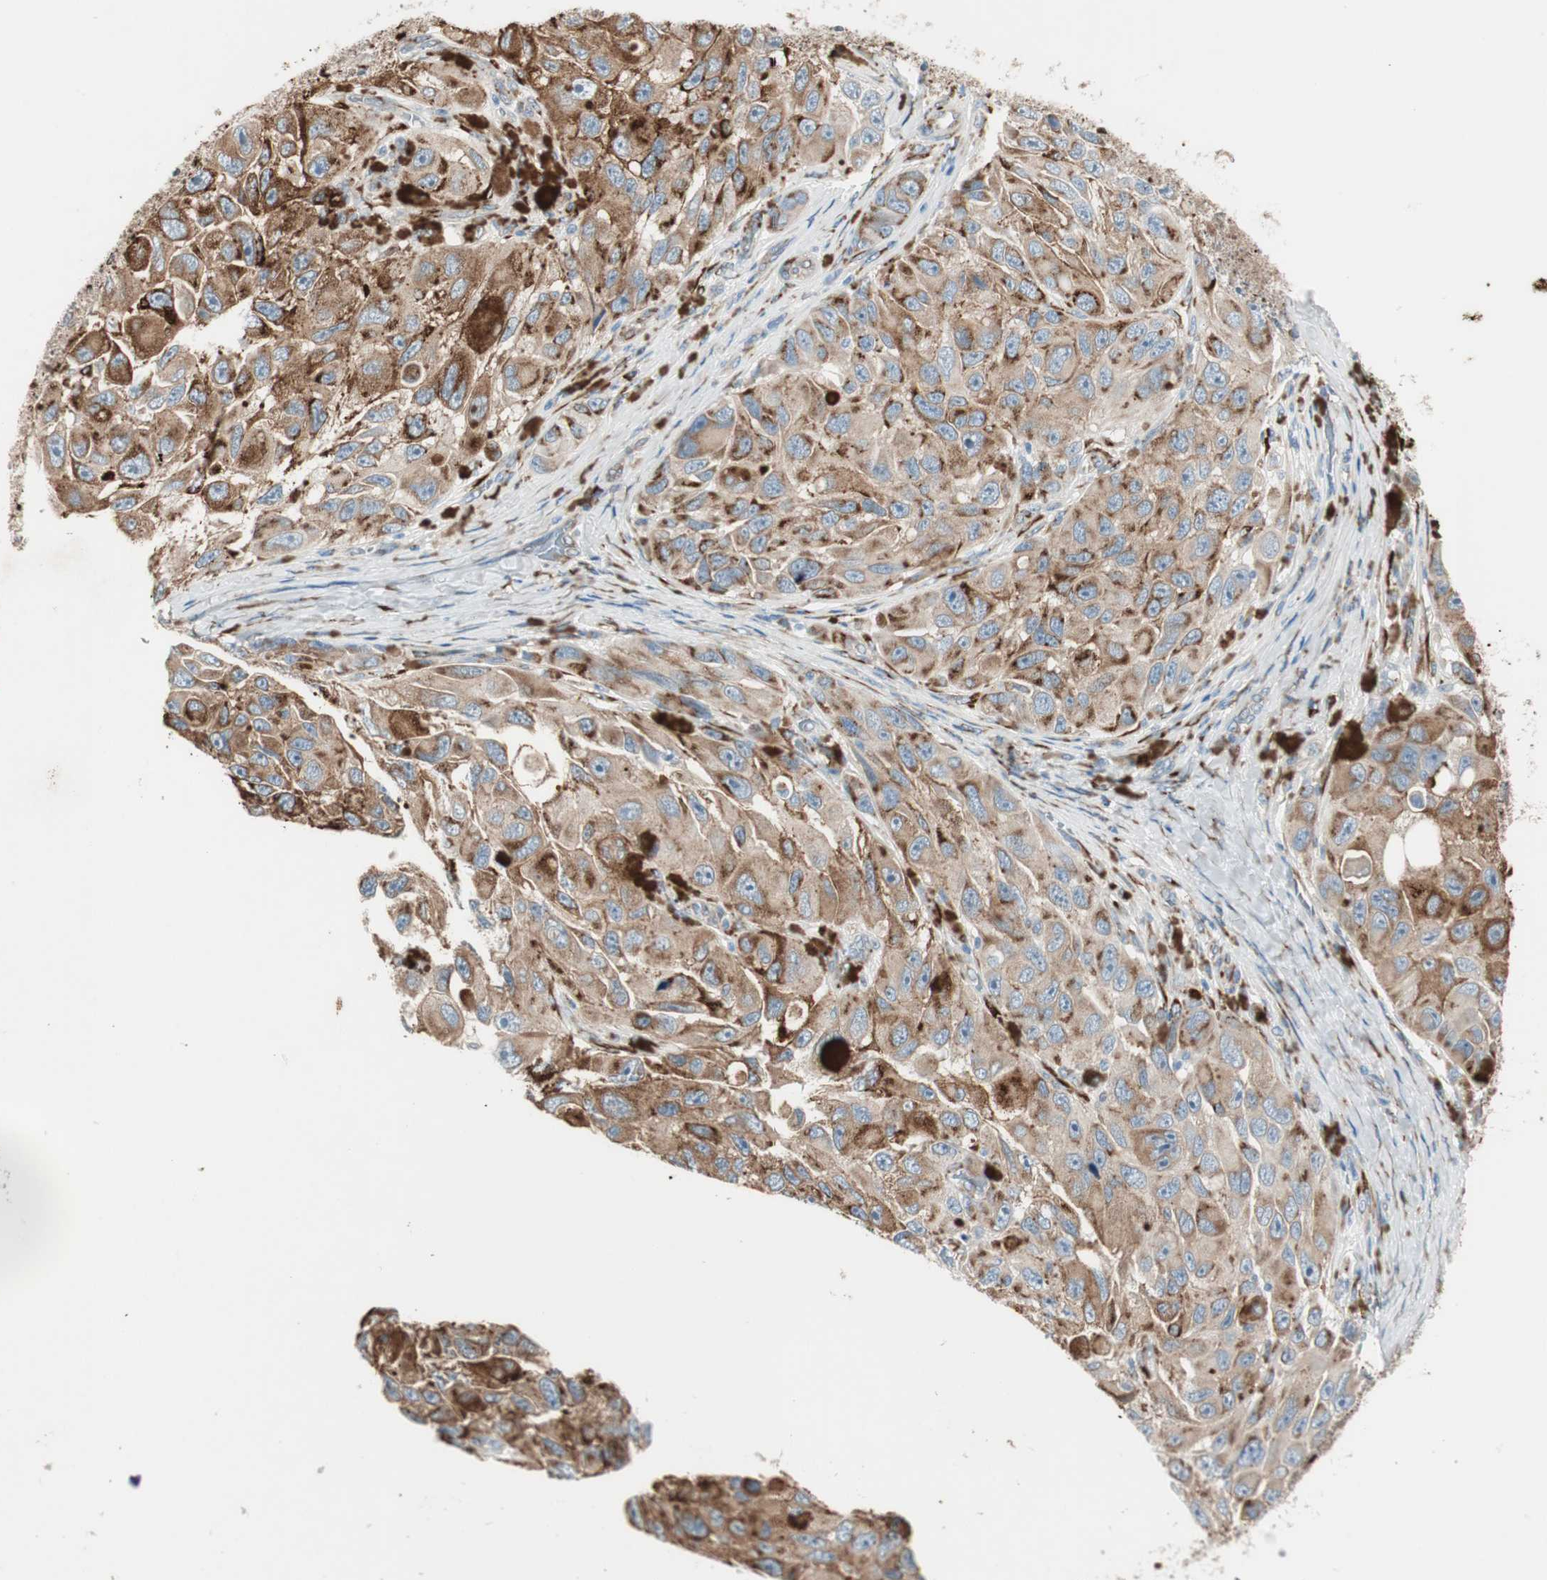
{"staining": {"intensity": "moderate", "quantity": ">75%", "location": "cytoplasmic/membranous"}, "tissue": "melanoma", "cell_type": "Tumor cells", "image_type": "cancer", "snomed": [{"axis": "morphology", "description": "Malignant melanoma, NOS"}, {"axis": "topography", "description": "Skin"}], "caption": "Immunohistochemical staining of human malignant melanoma shows moderate cytoplasmic/membranous protein staining in approximately >75% of tumor cells.", "gene": "P4HTM", "patient": {"sex": "female", "age": 73}}